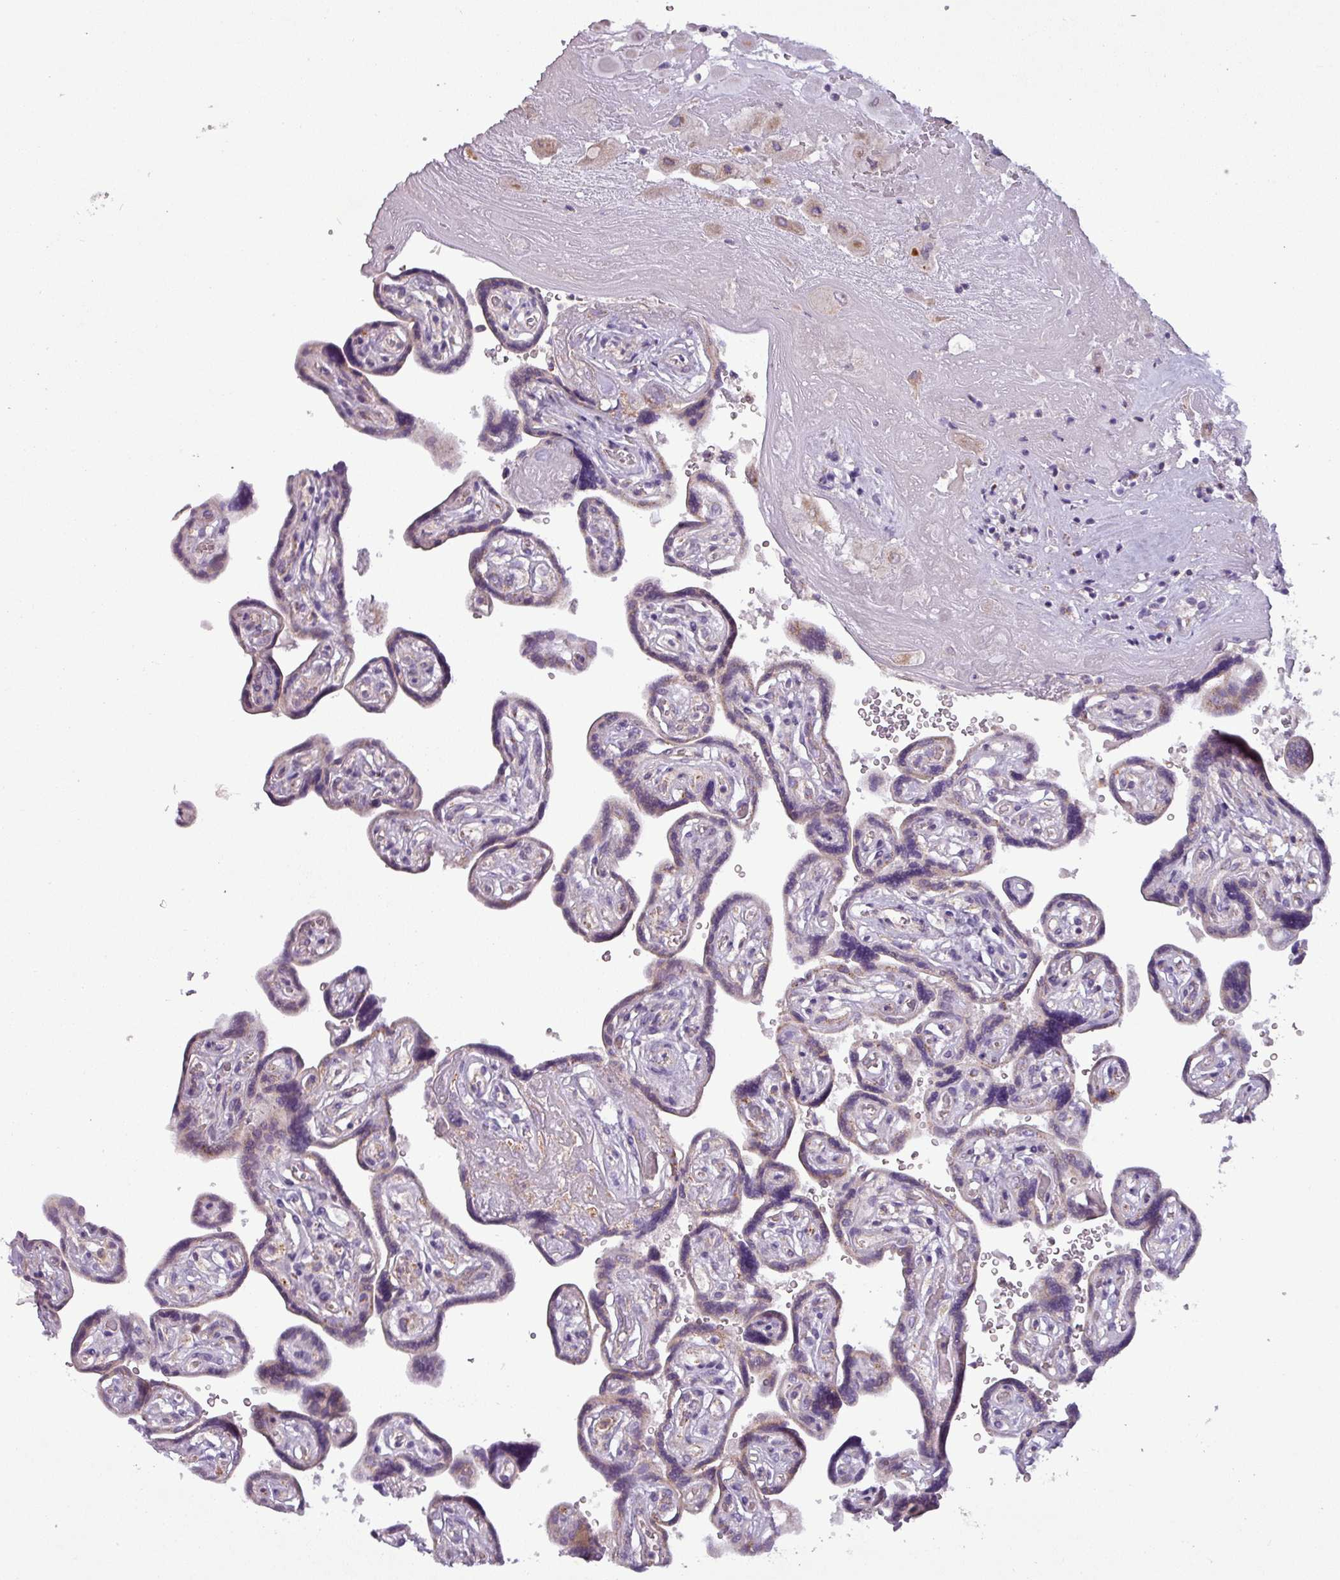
{"staining": {"intensity": "weak", "quantity": ">75%", "location": "cytoplasmic/membranous"}, "tissue": "placenta", "cell_type": "Decidual cells", "image_type": "normal", "snomed": [{"axis": "morphology", "description": "Normal tissue, NOS"}, {"axis": "topography", "description": "Placenta"}], "caption": "Normal placenta demonstrates weak cytoplasmic/membranous staining in about >75% of decidual cells (IHC, brightfield microscopy, high magnification)..", "gene": "PNMA6A", "patient": {"sex": "female", "age": 32}}